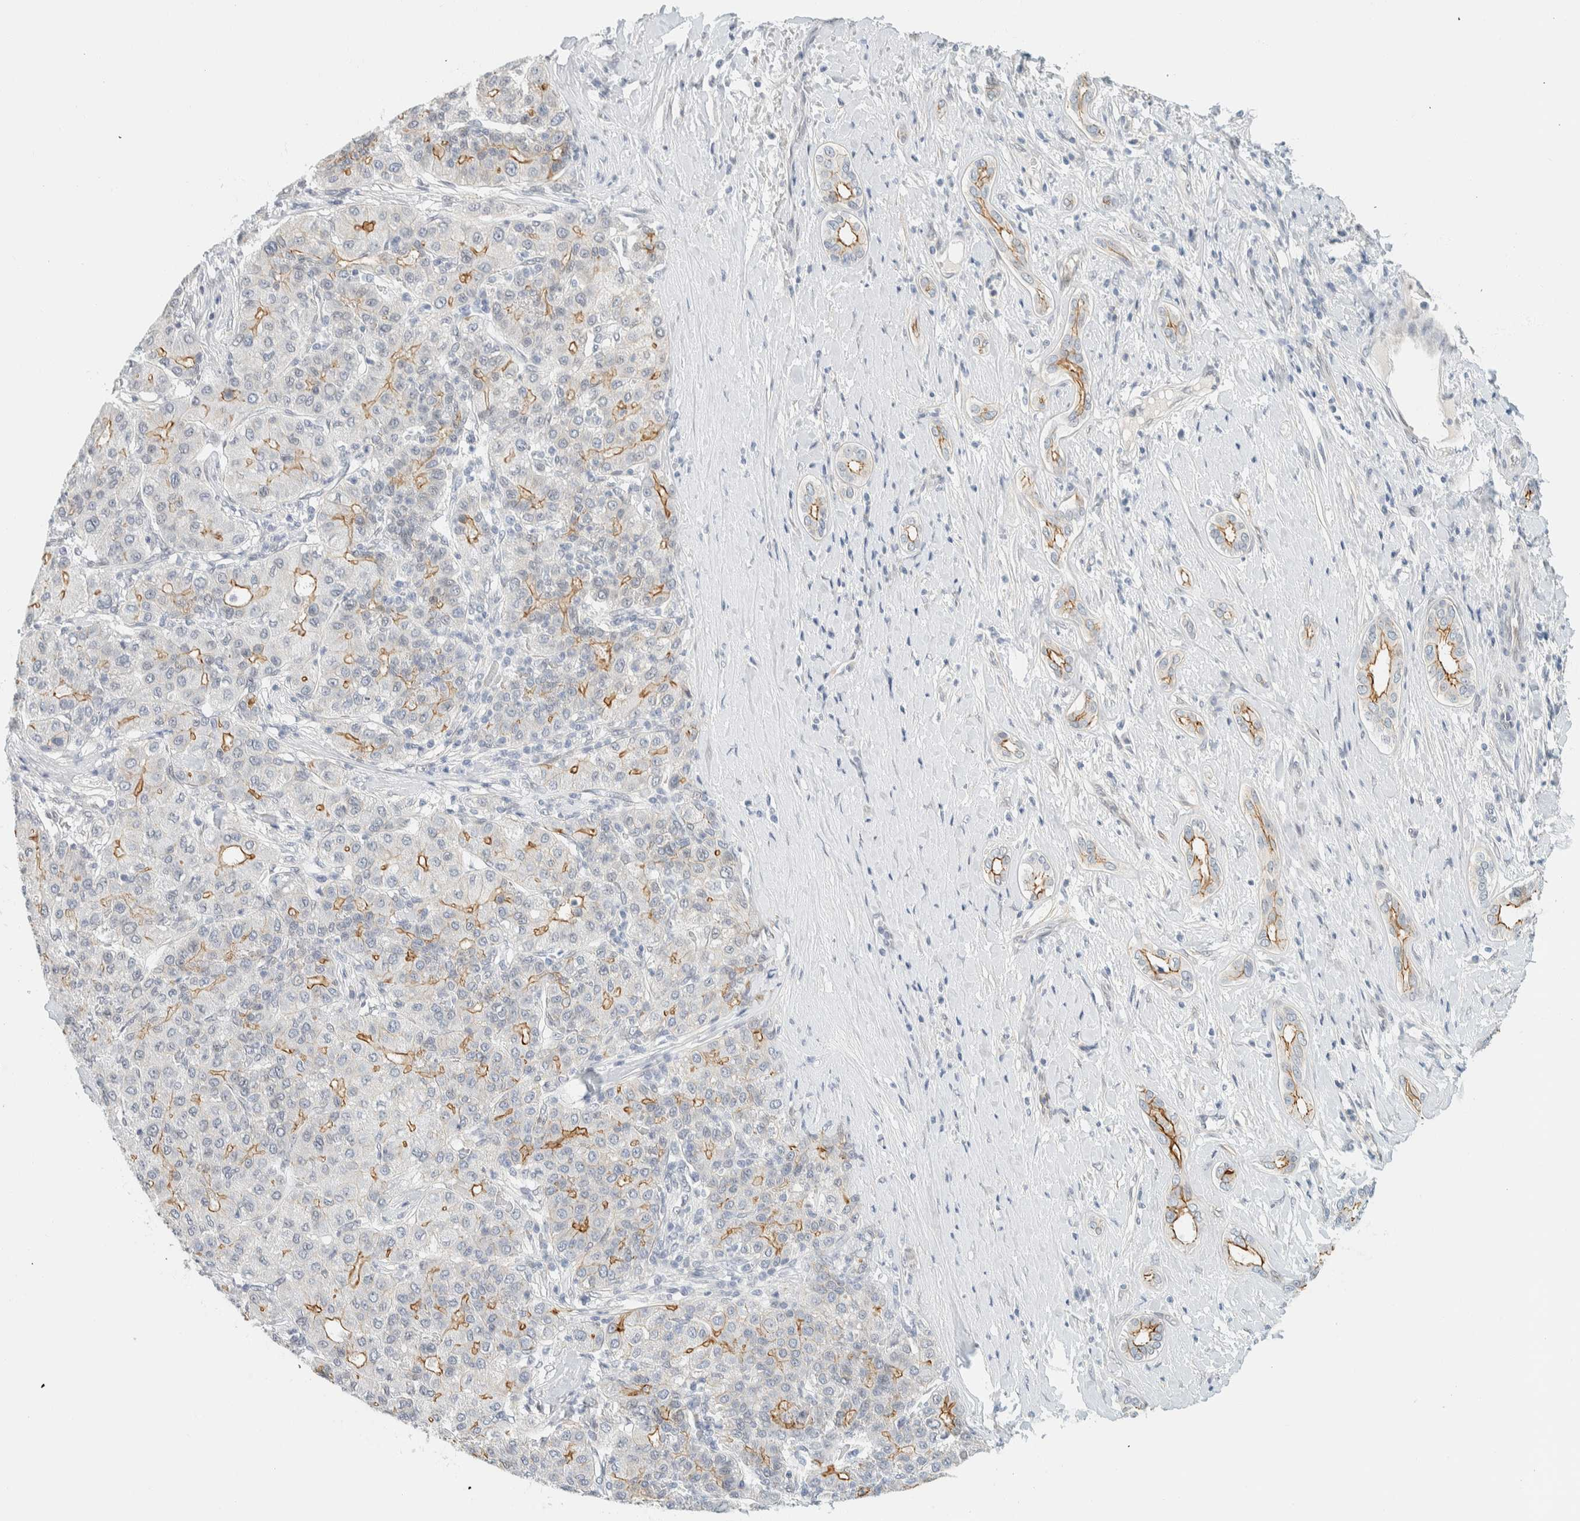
{"staining": {"intensity": "strong", "quantity": "<25%", "location": "cytoplasmic/membranous"}, "tissue": "liver cancer", "cell_type": "Tumor cells", "image_type": "cancer", "snomed": [{"axis": "morphology", "description": "Carcinoma, Hepatocellular, NOS"}, {"axis": "topography", "description": "Liver"}], "caption": "A brown stain highlights strong cytoplasmic/membranous positivity of a protein in human liver hepatocellular carcinoma tumor cells.", "gene": "C1QTNF12", "patient": {"sex": "male", "age": 65}}